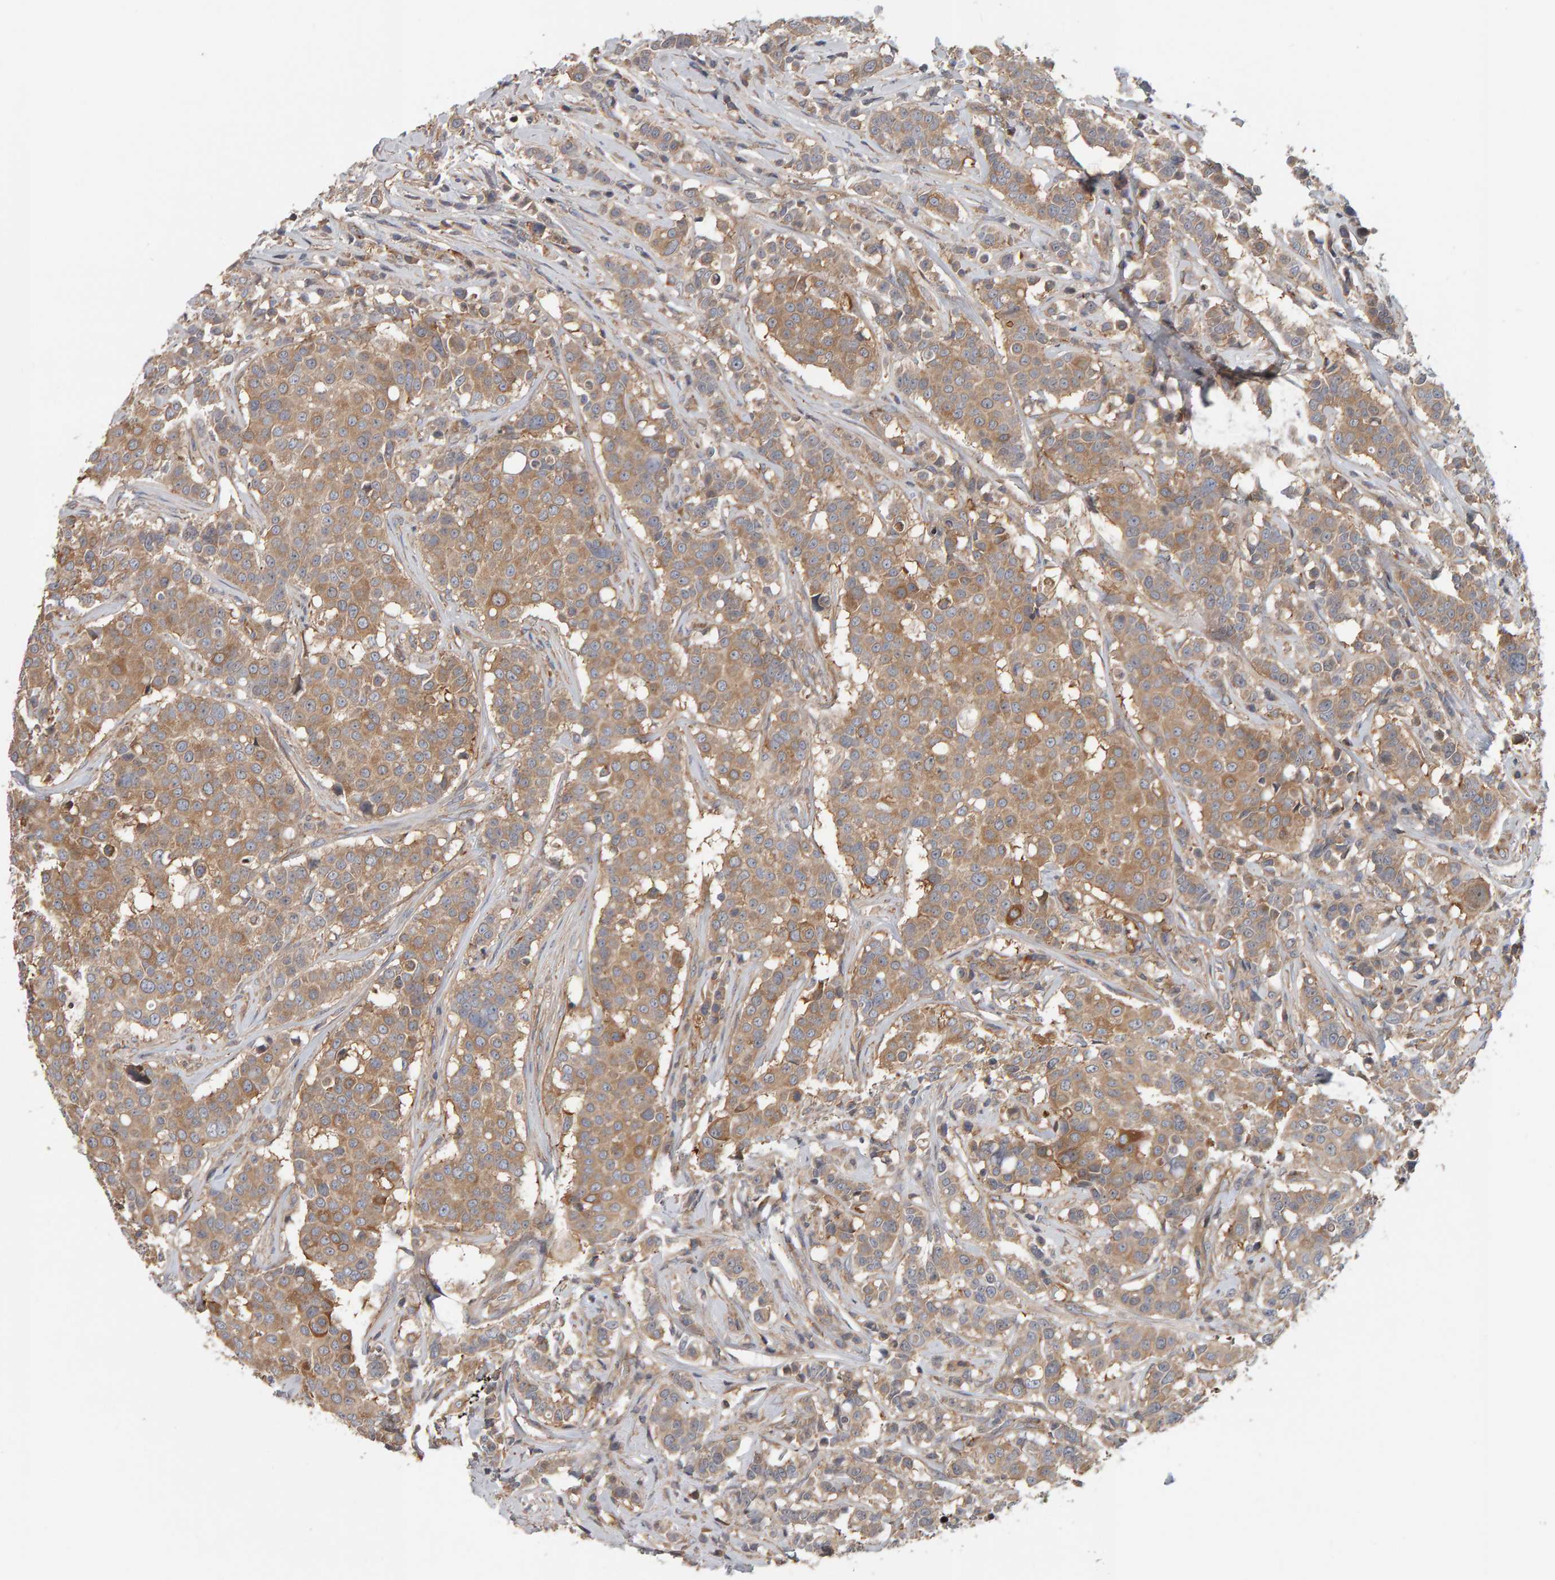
{"staining": {"intensity": "moderate", "quantity": ">75%", "location": "cytoplasmic/membranous"}, "tissue": "breast cancer", "cell_type": "Tumor cells", "image_type": "cancer", "snomed": [{"axis": "morphology", "description": "Duct carcinoma"}, {"axis": "topography", "description": "Breast"}], "caption": "Immunohistochemical staining of breast cancer exhibits medium levels of moderate cytoplasmic/membranous staining in approximately >75% of tumor cells.", "gene": "C9orf72", "patient": {"sex": "female", "age": 27}}